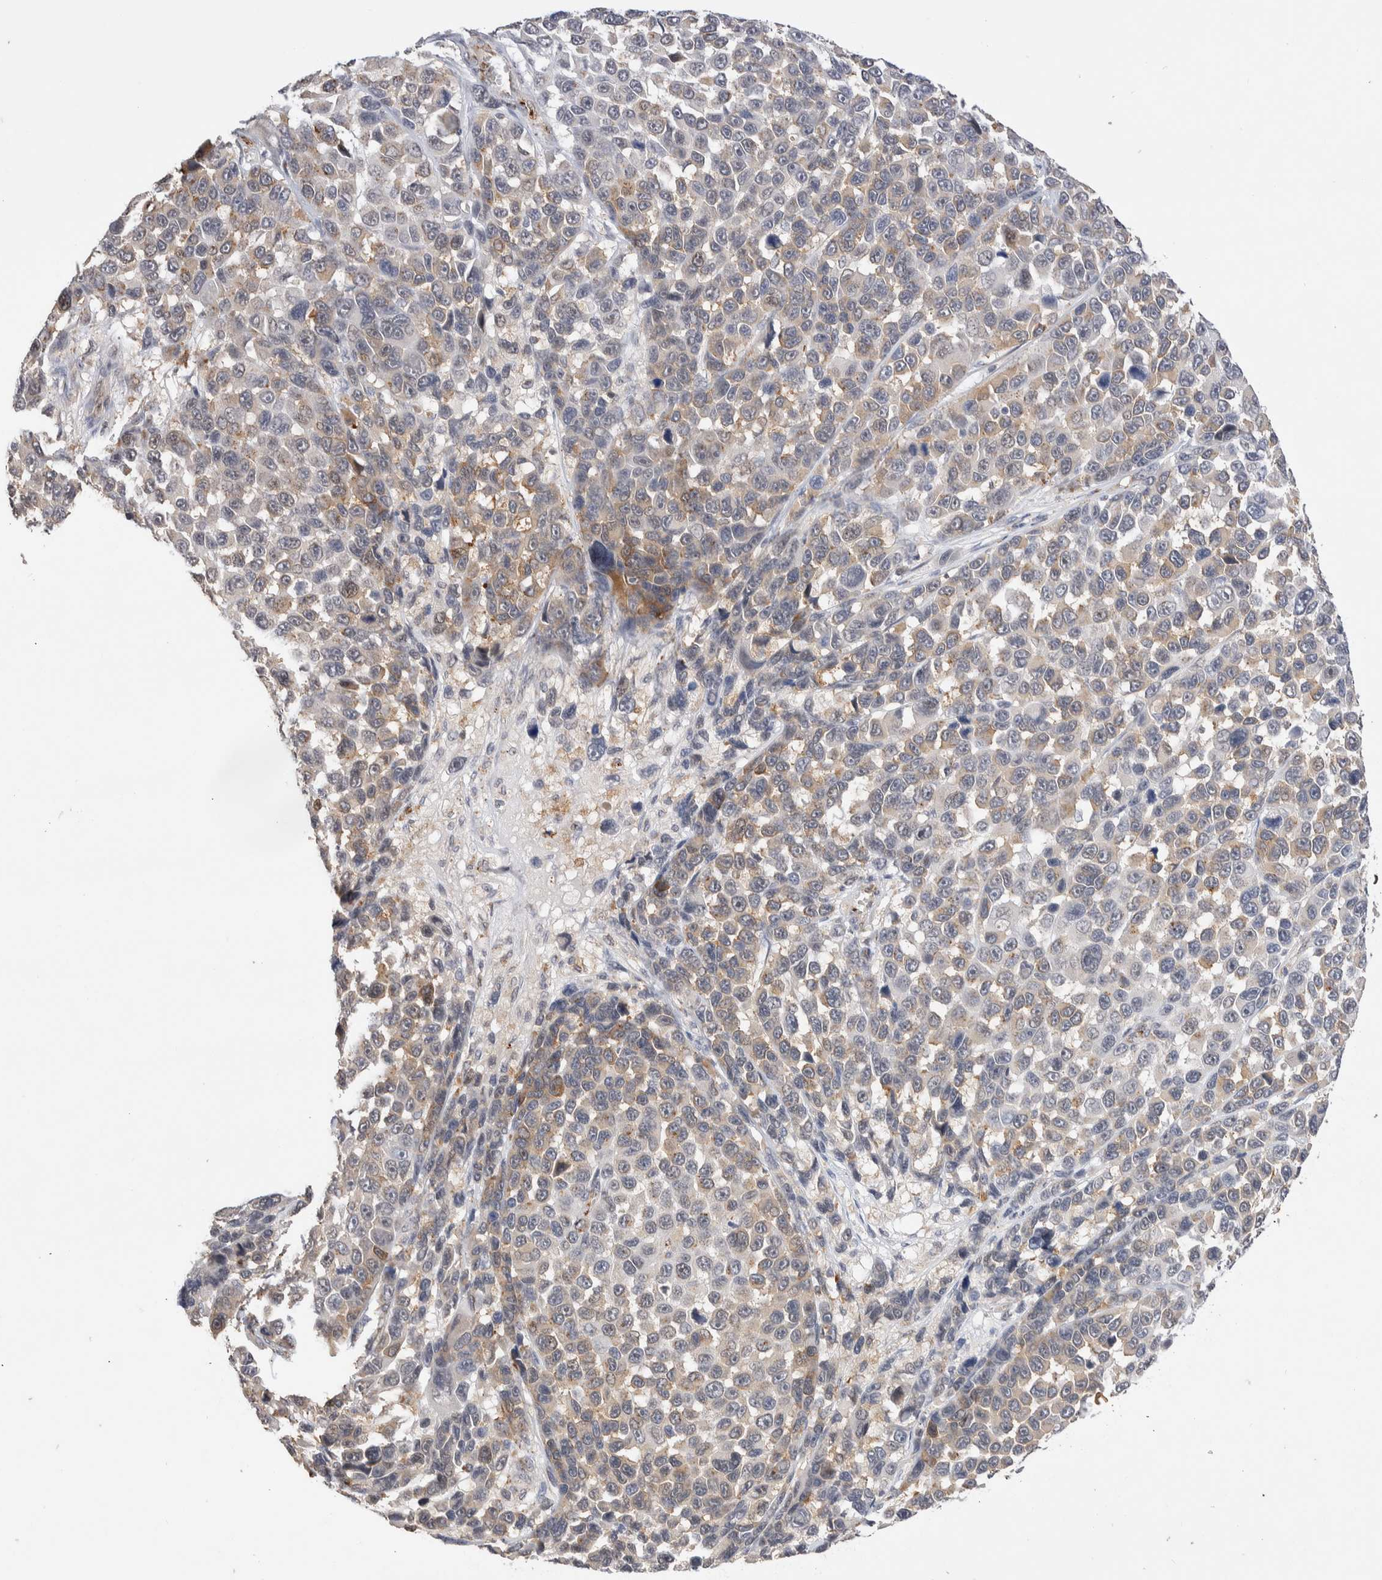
{"staining": {"intensity": "weak", "quantity": "25%-75%", "location": "cytoplasmic/membranous"}, "tissue": "melanoma", "cell_type": "Tumor cells", "image_type": "cancer", "snomed": [{"axis": "morphology", "description": "Malignant melanoma, NOS"}, {"axis": "topography", "description": "Skin"}], "caption": "Protein analysis of malignant melanoma tissue exhibits weak cytoplasmic/membranous positivity in about 25%-75% of tumor cells.", "gene": "NSMAF", "patient": {"sex": "male", "age": 53}}